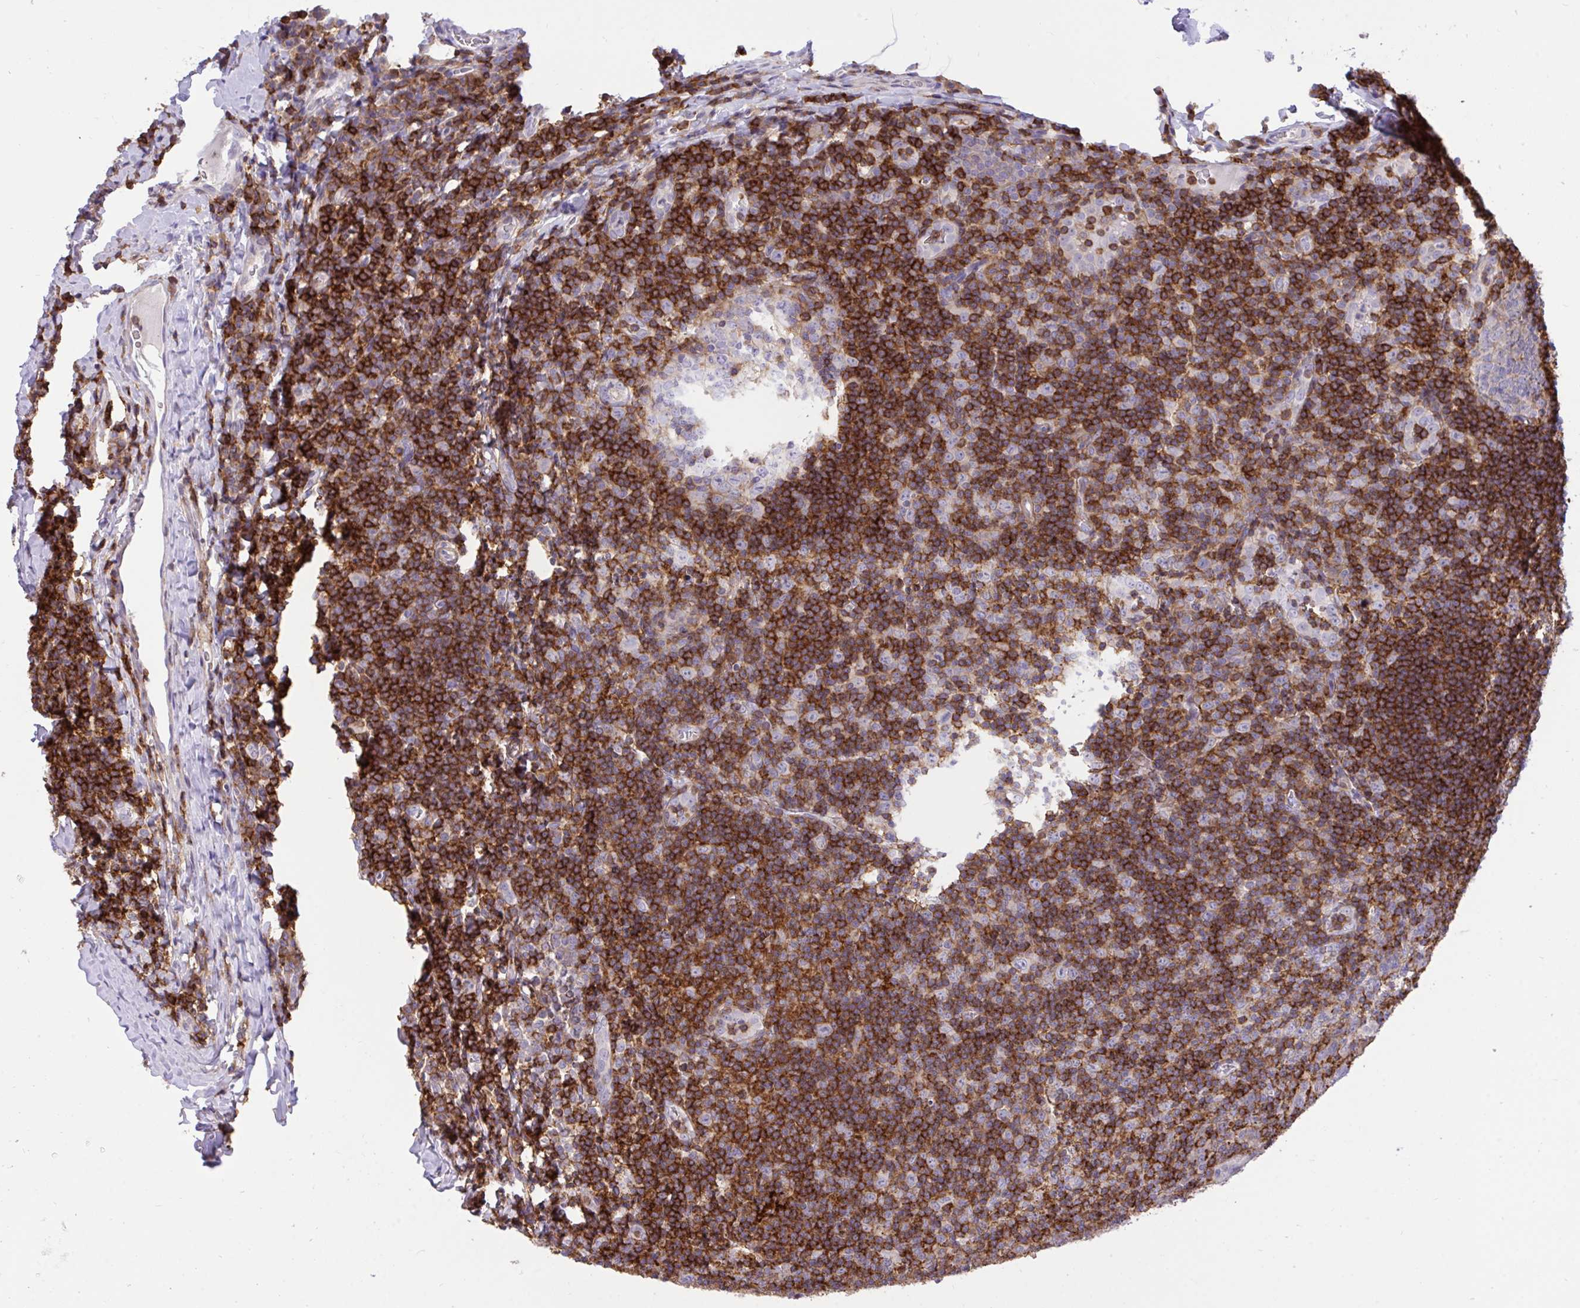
{"staining": {"intensity": "moderate", "quantity": "<25%", "location": "cytoplasmic/membranous"}, "tissue": "tonsil", "cell_type": "Germinal center cells", "image_type": "normal", "snomed": [{"axis": "morphology", "description": "Normal tissue, NOS"}, {"axis": "morphology", "description": "Inflammation, NOS"}, {"axis": "topography", "description": "Tonsil"}], "caption": "Immunohistochemical staining of benign human tonsil exhibits moderate cytoplasmic/membranous protein staining in about <25% of germinal center cells. (brown staining indicates protein expression, while blue staining denotes nuclei).", "gene": "ERI1", "patient": {"sex": "female", "age": 31}}